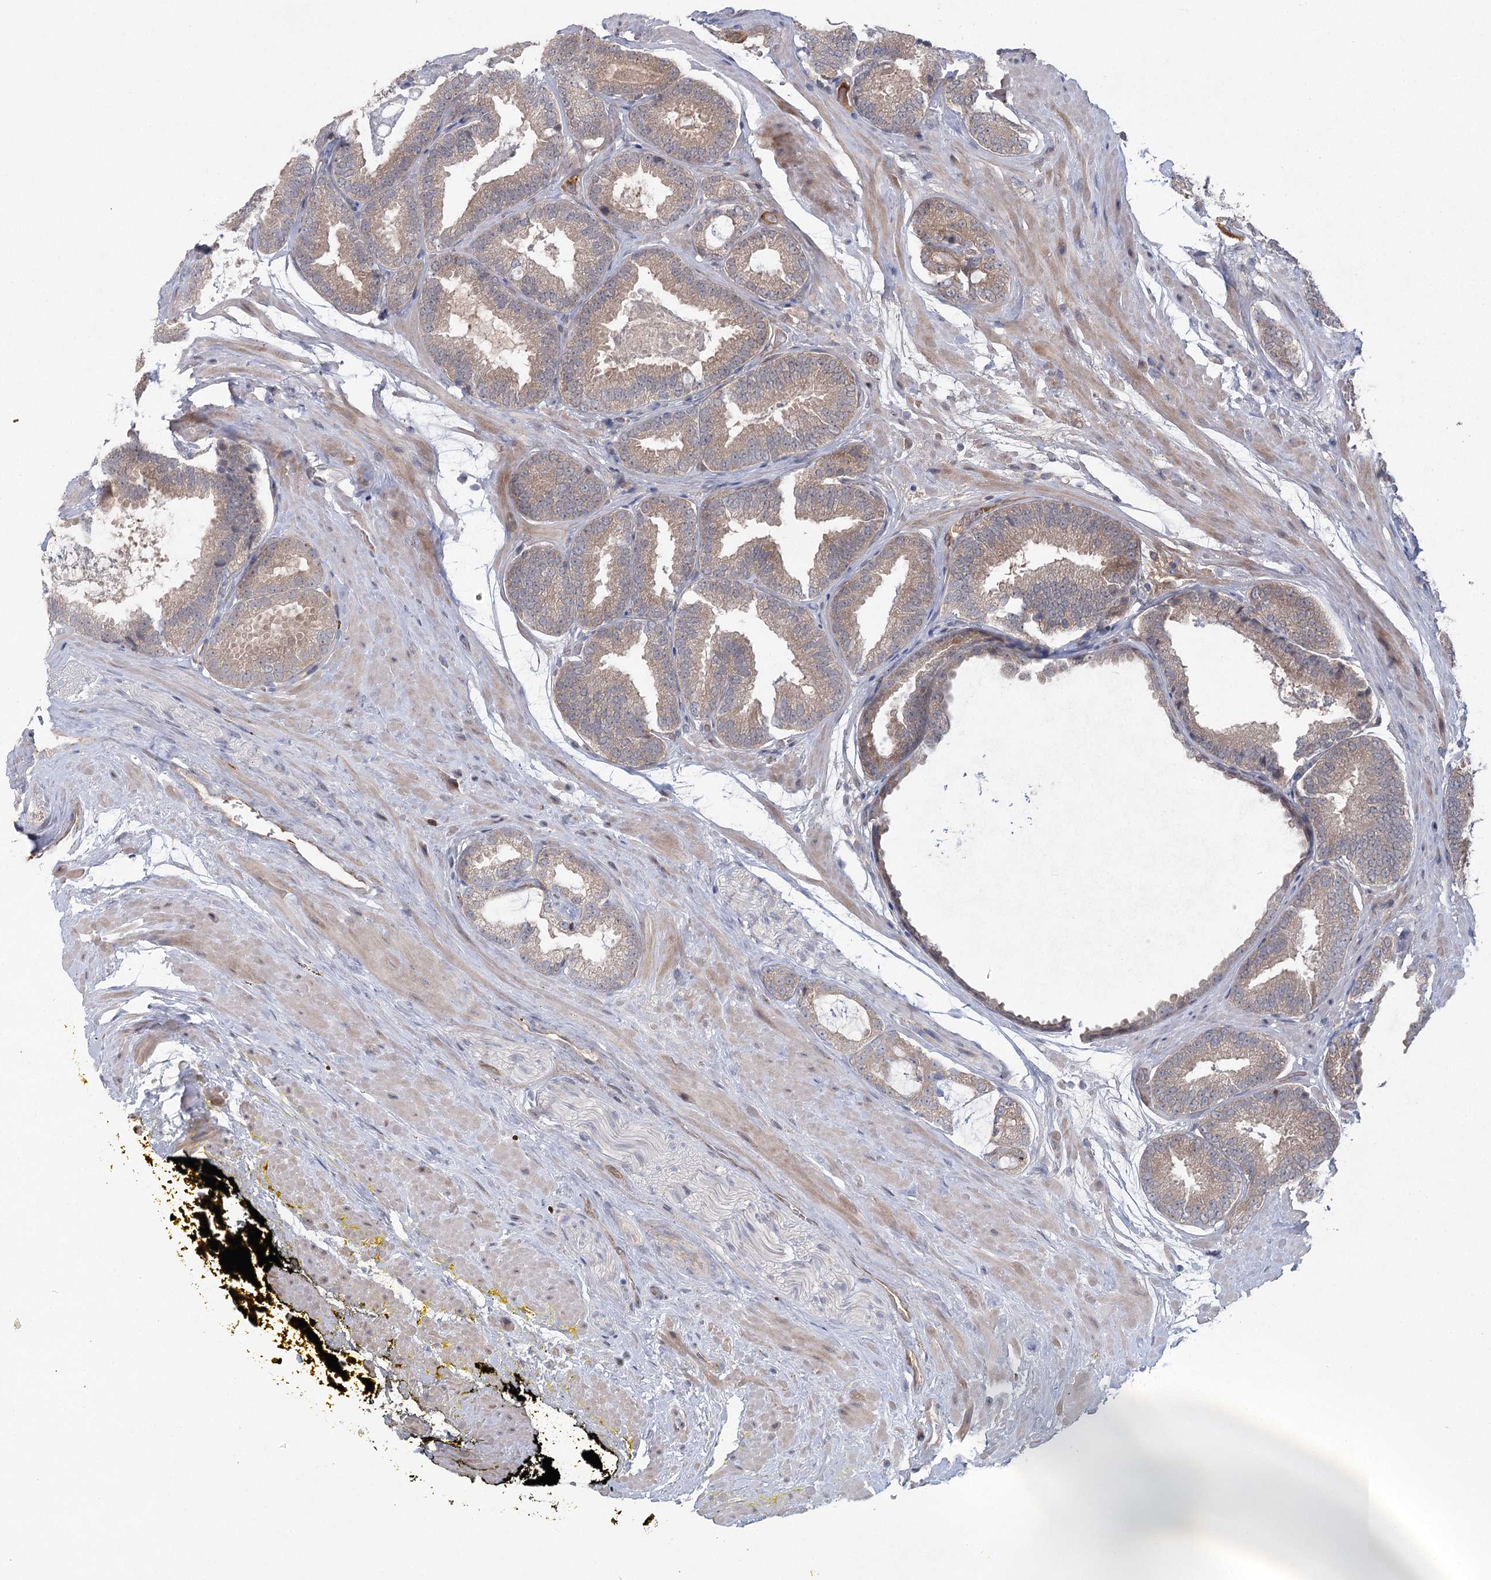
{"staining": {"intensity": "weak", "quantity": ">75%", "location": "cytoplasmic/membranous"}, "tissue": "prostate cancer", "cell_type": "Tumor cells", "image_type": "cancer", "snomed": [{"axis": "morphology", "description": "Adenocarcinoma, Low grade"}, {"axis": "topography", "description": "Prostate"}], "caption": "Brown immunohistochemical staining in low-grade adenocarcinoma (prostate) reveals weak cytoplasmic/membranous staining in approximately >75% of tumor cells.", "gene": "LRRC14B", "patient": {"sex": "male", "age": 71}}